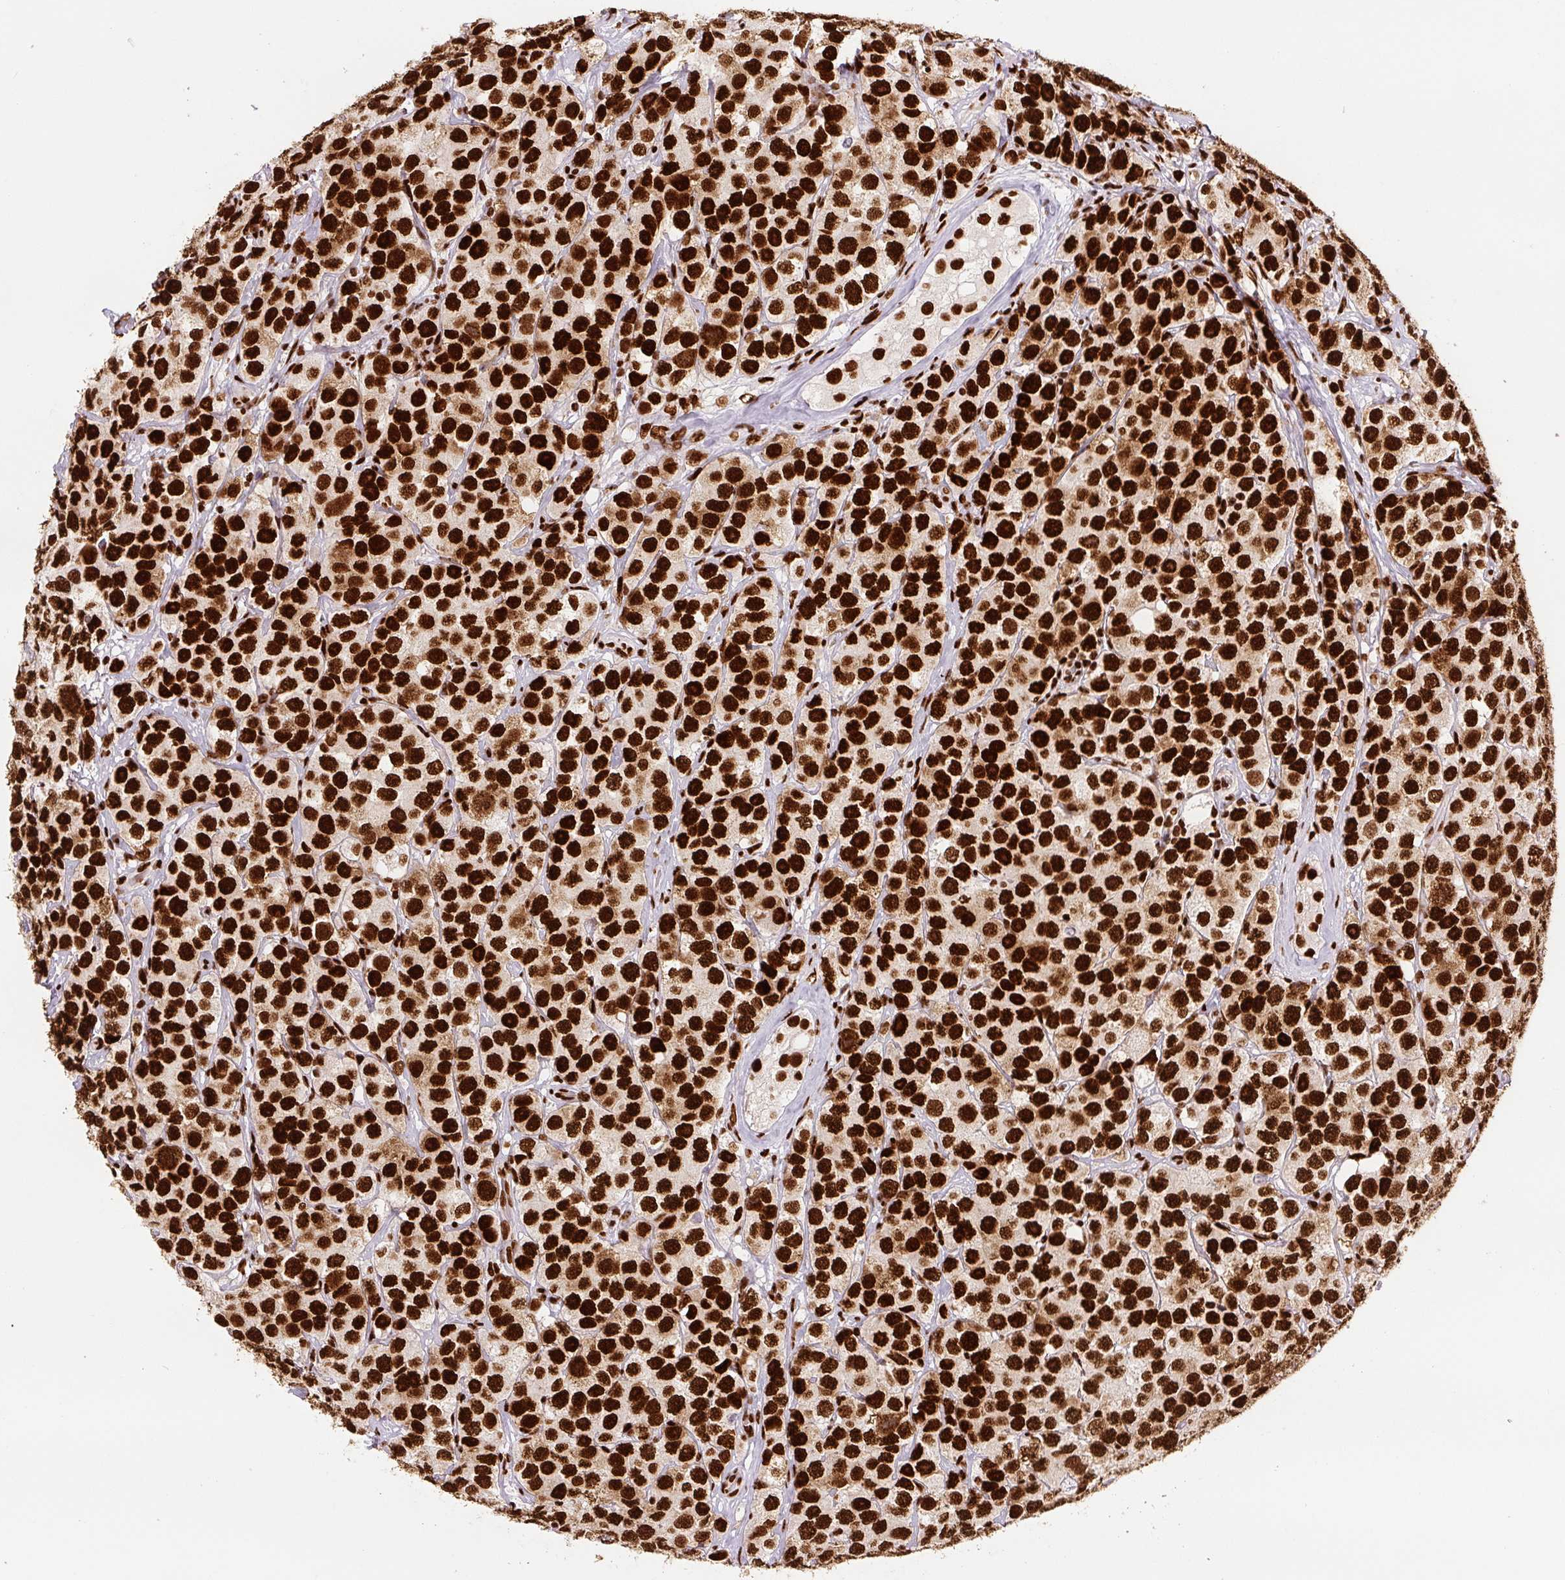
{"staining": {"intensity": "strong", "quantity": ">75%", "location": "nuclear"}, "tissue": "testis cancer", "cell_type": "Tumor cells", "image_type": "cancer", "snomed": [{"axis": "morphology", "description": "Seminoma, NOS"}, {"axis": "topography", "description": "Testis"}], "caption": "Tumor cells show high levels of strong nuclear positivity in about >75% of cells in testis cancer.", "gene": "FUS", "patient": {"sex": "male", "age": 28}}